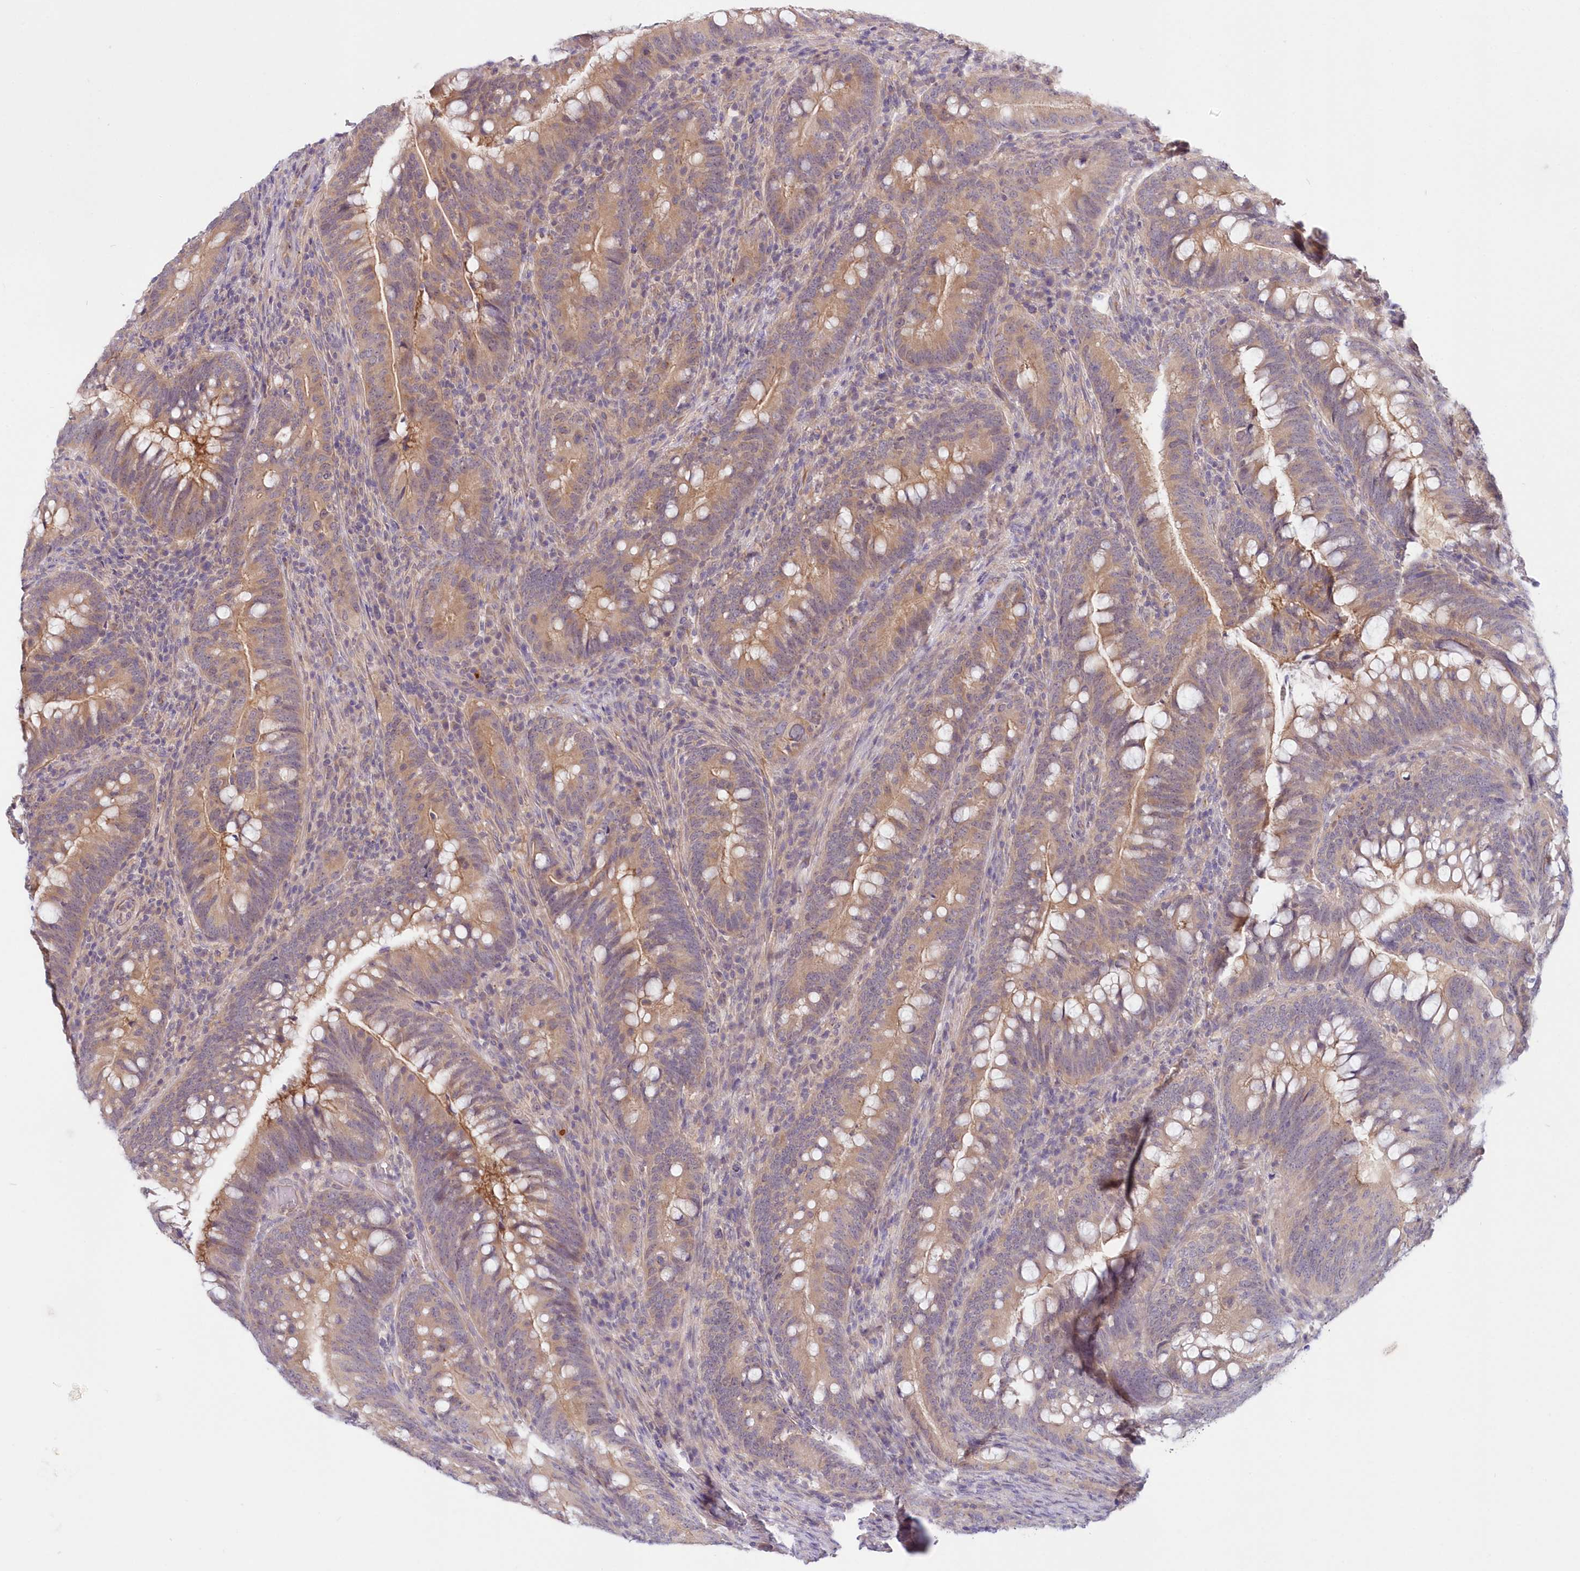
{"staining": {"intensity": "weak", "quantity": "25%-75%", "location": "cytoplasmic/membranous"}, "tissue": "colorectal cancer", "cell_type": "Tumor cells", "image_type": "cancer", "snomed": [{"axis": "morphology", "description": "Adenocarcinoma, NOS"}, {"axis": "topography", "description": "Colon"}], "caption": "This micrograph reveals adenocarcinoma (colorectal) stained with immunohistochemistry (IHC) to label a protein in brown. The cytoplasmic/membranous of tumor cells show weak positivity for the protein. Nuclei are counter-stained blue.", "gene": "KATNA1", "patient": {"sex": "female", "age": 66}}